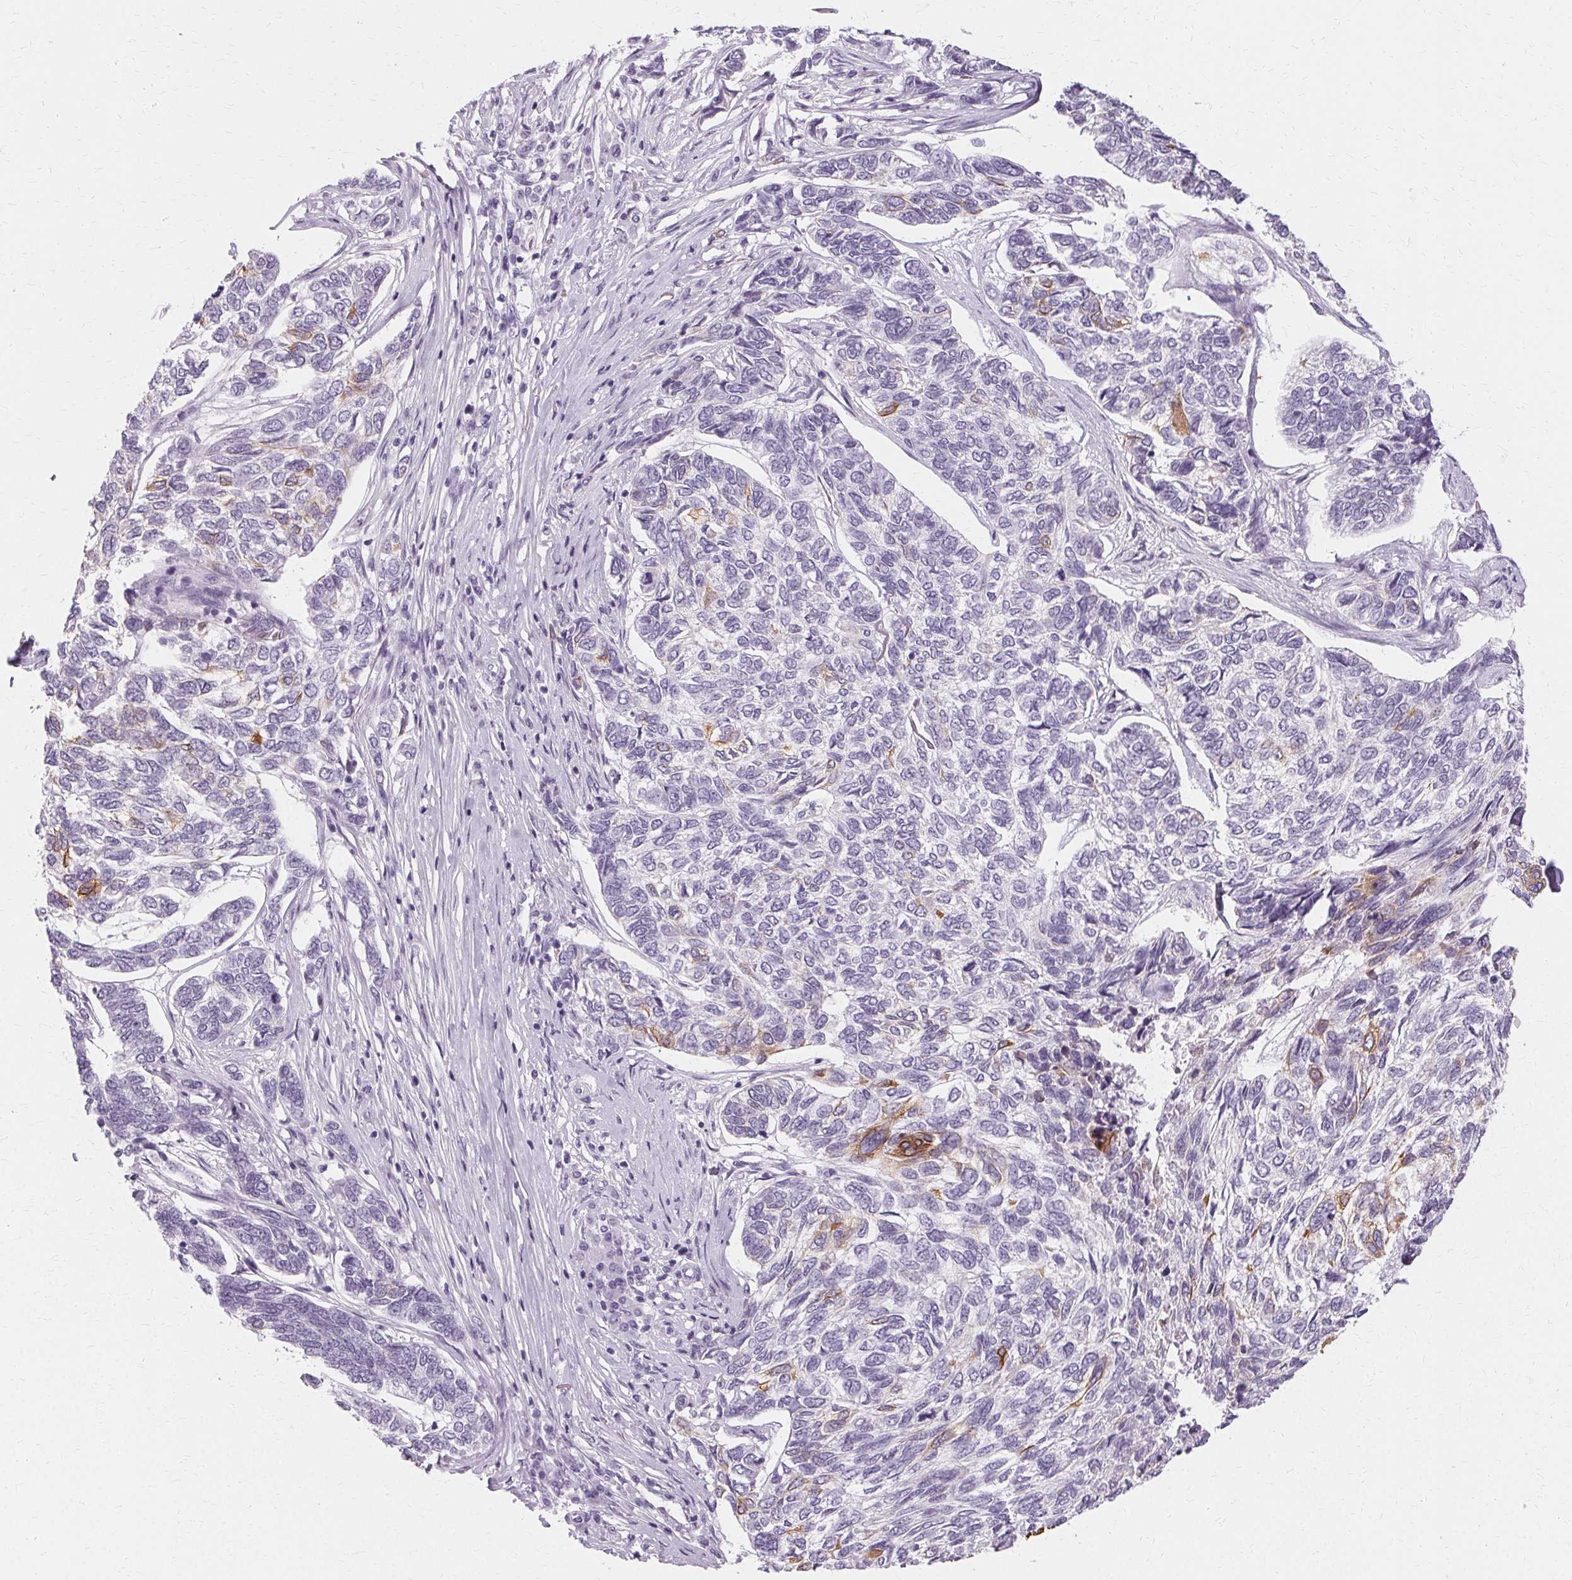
{"staining": {"intensity": "moderate", "quantity": "<25%", "location": "cytoplasmic/membranous"}, "tissue": "skin cancer", "cell_type": "Tumor cells", "image_type": "cancer", "snomed": [{"axis": "morphology", "description": "Basal cell carcinoma"}, {"axis": "topography", "description": "Skin"}], "caption": "Immunohistochemistry (IHC) (DAB (3,3'-diaminobenzidine)) staining of basal cell carcinoma (skin) shows moderate cytoplasmic/membranous protein positivity in about <25% of tumor cells.", "gene": "KRT6C", "patient": {"sex": "female", "age": 65}}